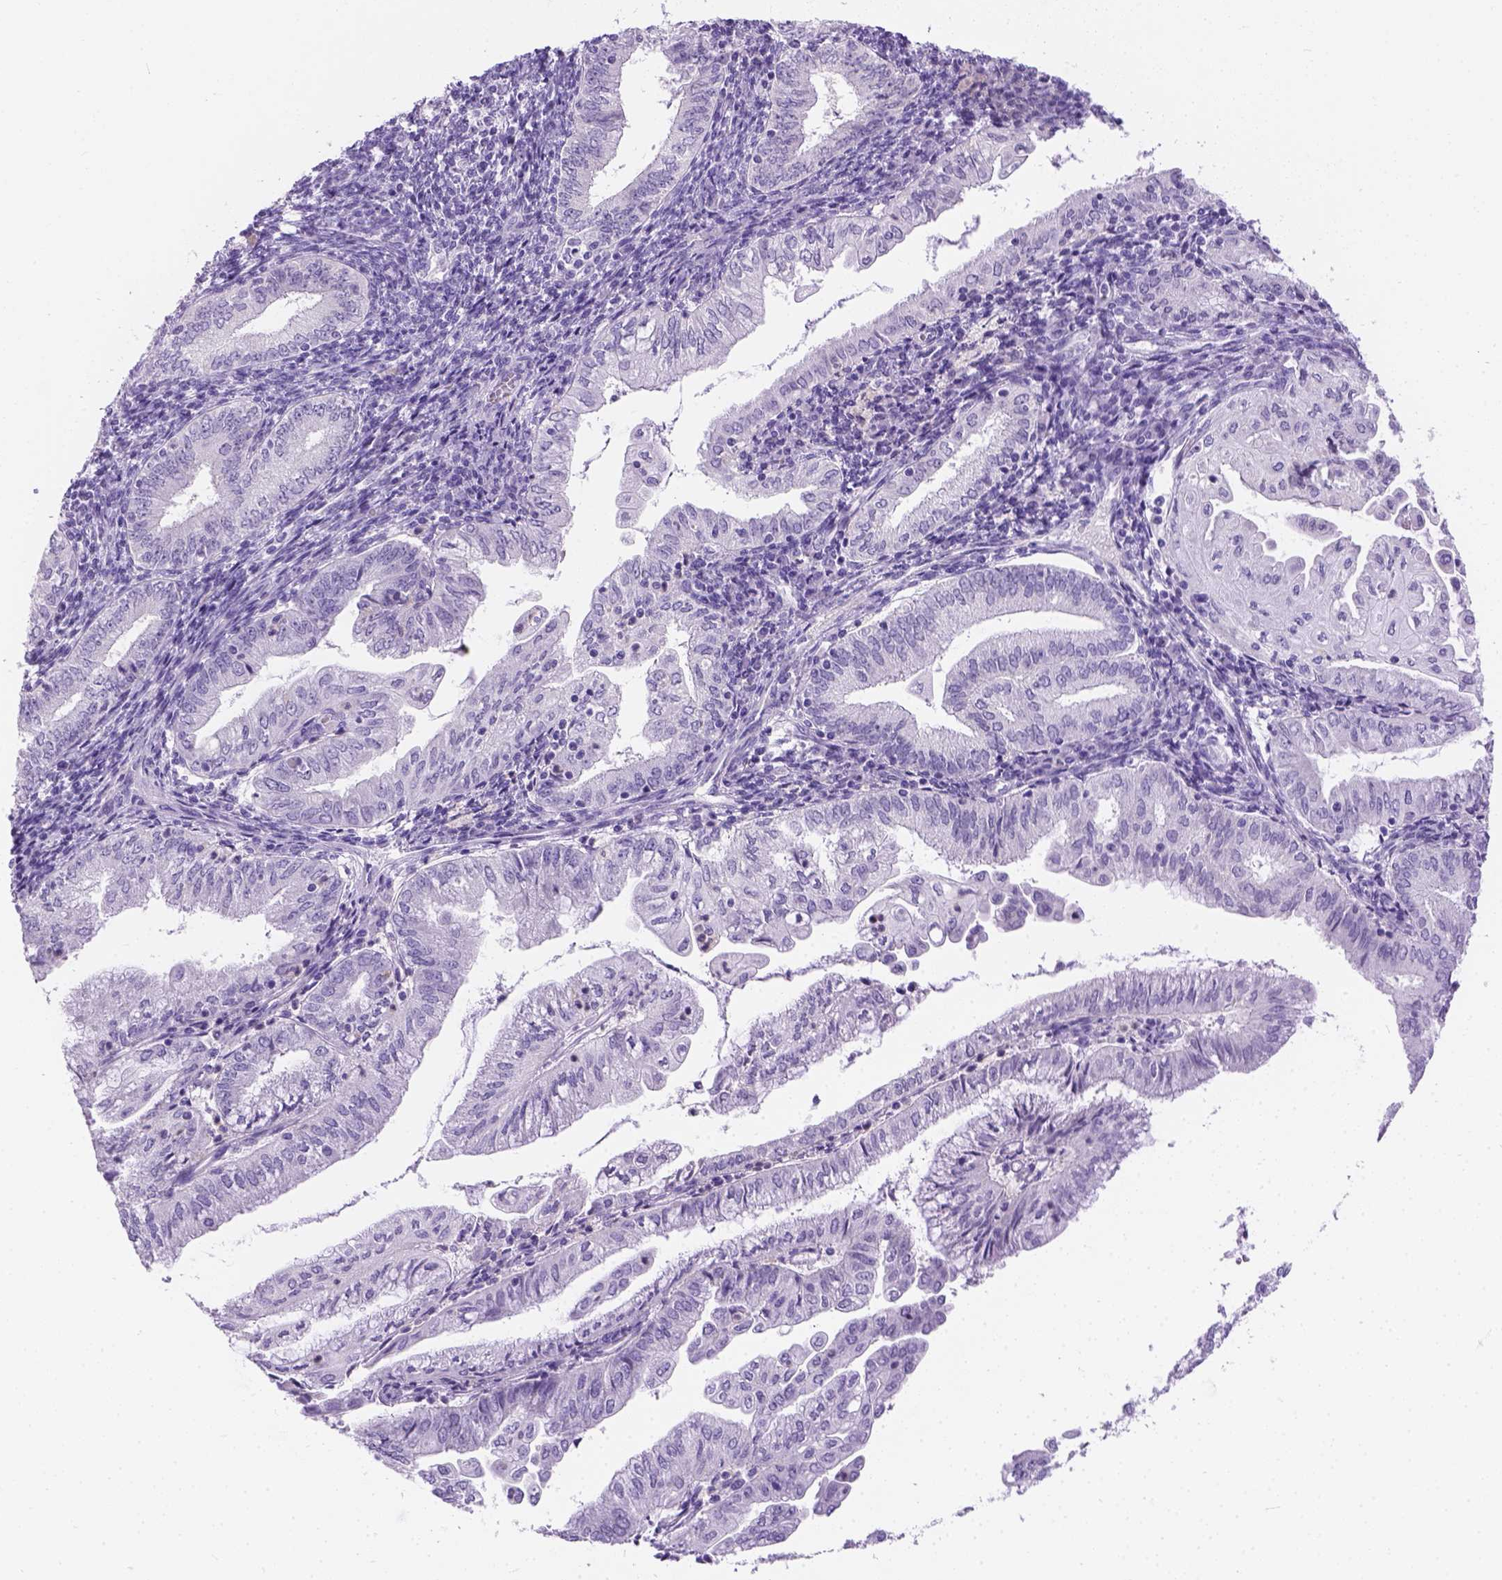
{"staining": {"intensity": "negative", "quantity": "none", "location": "none"}, "tissue": "endometrial cancer", "cell_type": "Tumor cells", "image_type": "cancer", "snomed": [{"axis": "morphology", "description": "Adenocarcinoma, NOS"}, {"axis": "topography", "description": "Endometrium"}], "caption": "Protein analysis of endometrial adenocarcinoma shows no significant staining in tumor cells.", "gene": "TMEM38A", "patient": {"sex": "female", "age": 55}}